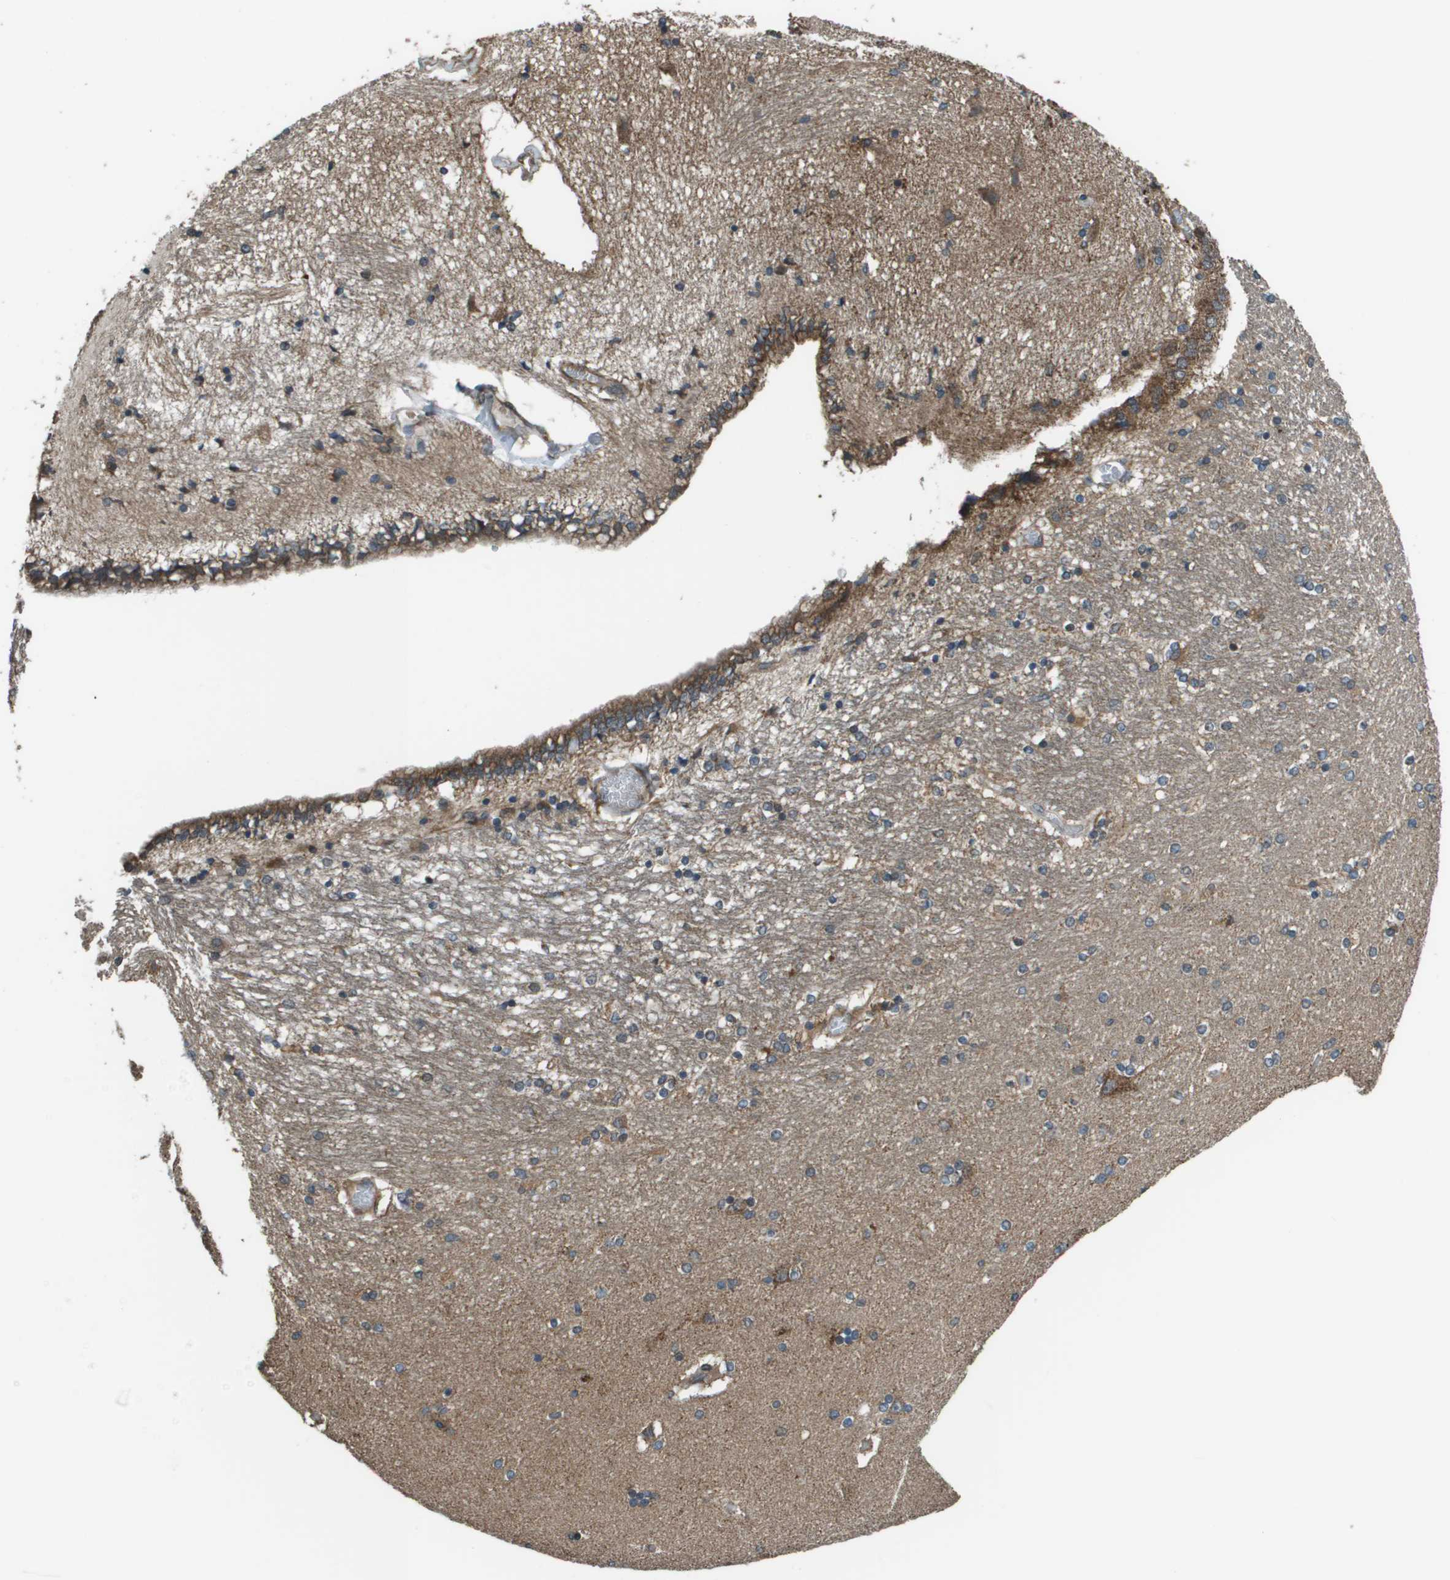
{"staining": {"intensity": "moderate", "quantity": "<25%", "location": "cytoplasmic/membranous"}, "tissue": "hippocampus", "cell_type": "Glial cells", "image_type": "normal", "snomed": [{"axis": "morphology", "description": "Normal tissue, NOS"}, {"axis": "topography", "description": "Hippocampus"}], "caption": "Glial cells exhibit low levels of moderate cytoplasmic/membranous staining in about <25% of cells in normal human hippocampus.", "gene": "PLPBP", "patient": {"sex": "female", "age": 54}}